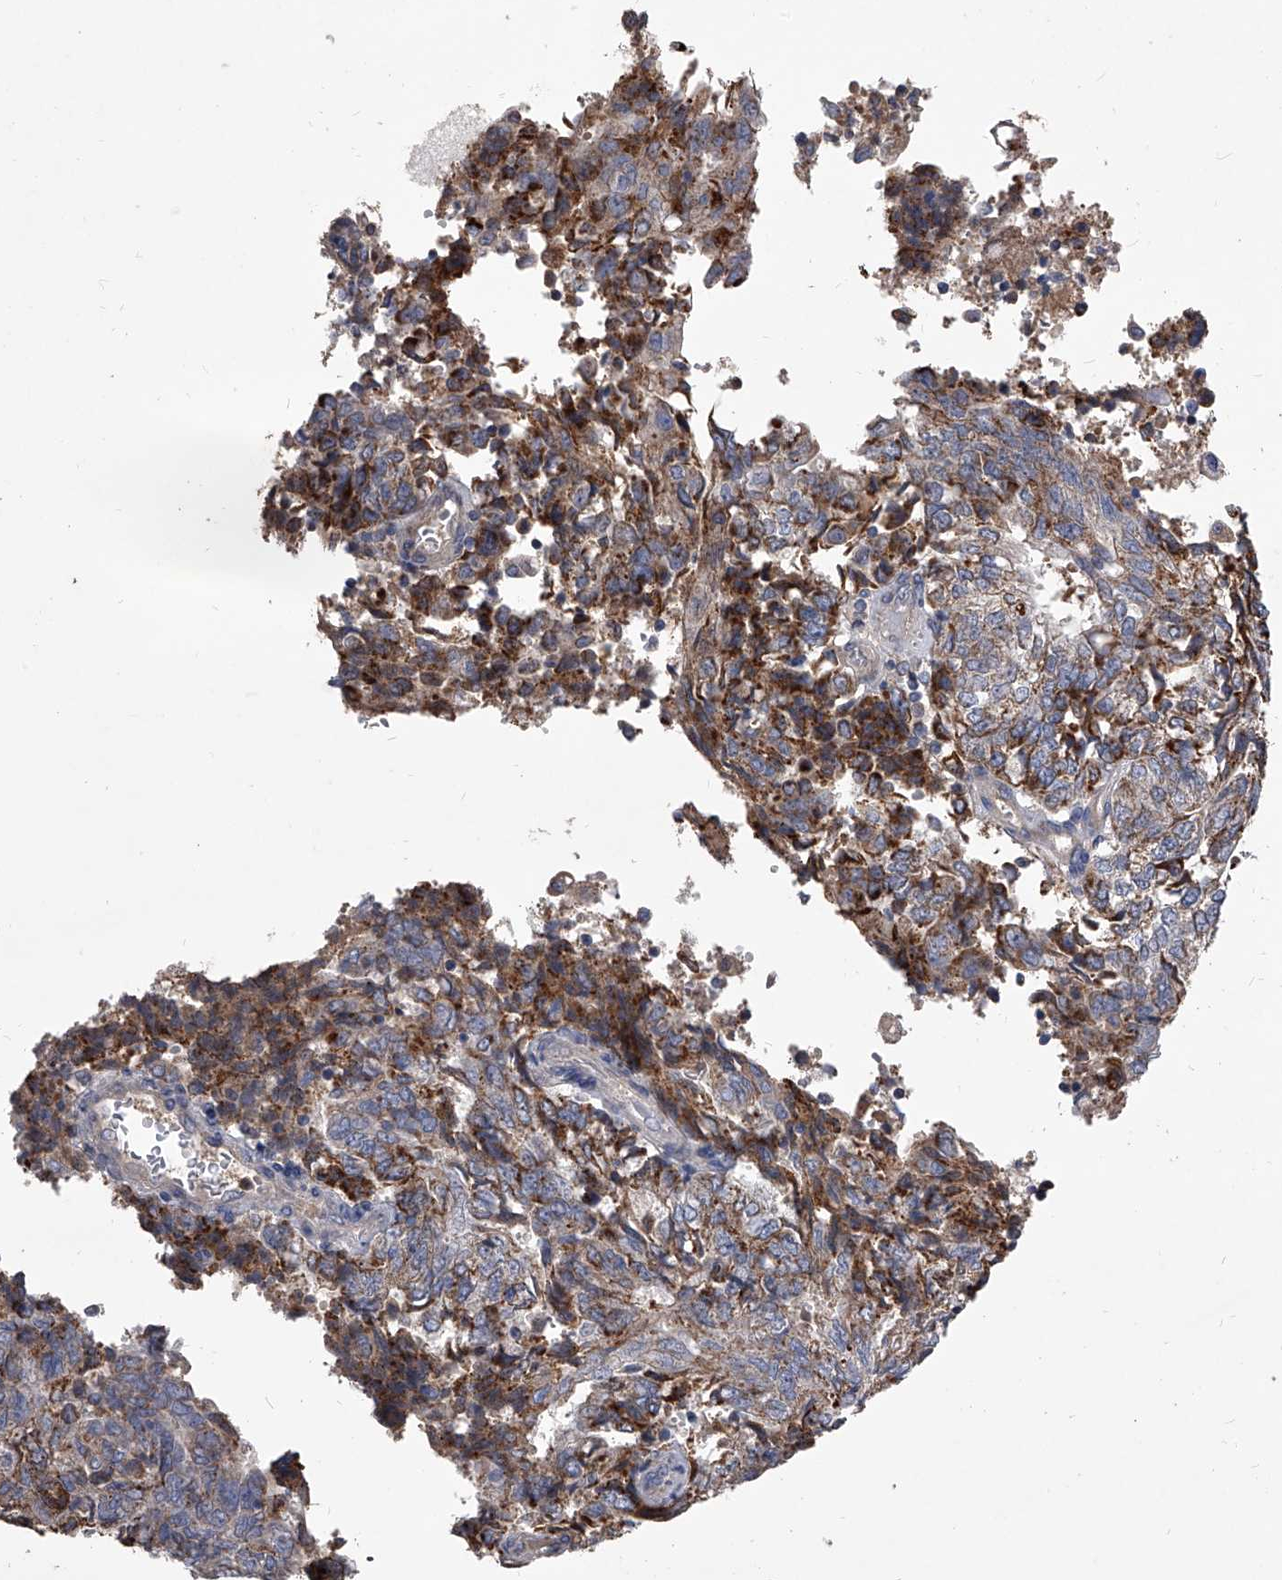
{"staining": {"intensity": "moderate", "quantity": "25%-75%", "location": "cytoplasmic/membranous"}, "tissue": "endometrial cancer", "cell_type": "Tumor cells", "image_type": "cancer", "snomed": [{"axis": "morphology", "description": "Adenocarcinoma, NOS"}, {"axis": "topography", "description": "Endometrium"}], "caption": "This micrograph displays endometrial adenocarcinoma stained with IHC to label a protein in brown. The cytoplasmic/membranous of tumor cells show moderate positivity for the protein. Nuclei are counter-stained blue.", "gene": "NRP1", "patient": {"sex": "female", "age": 80}}